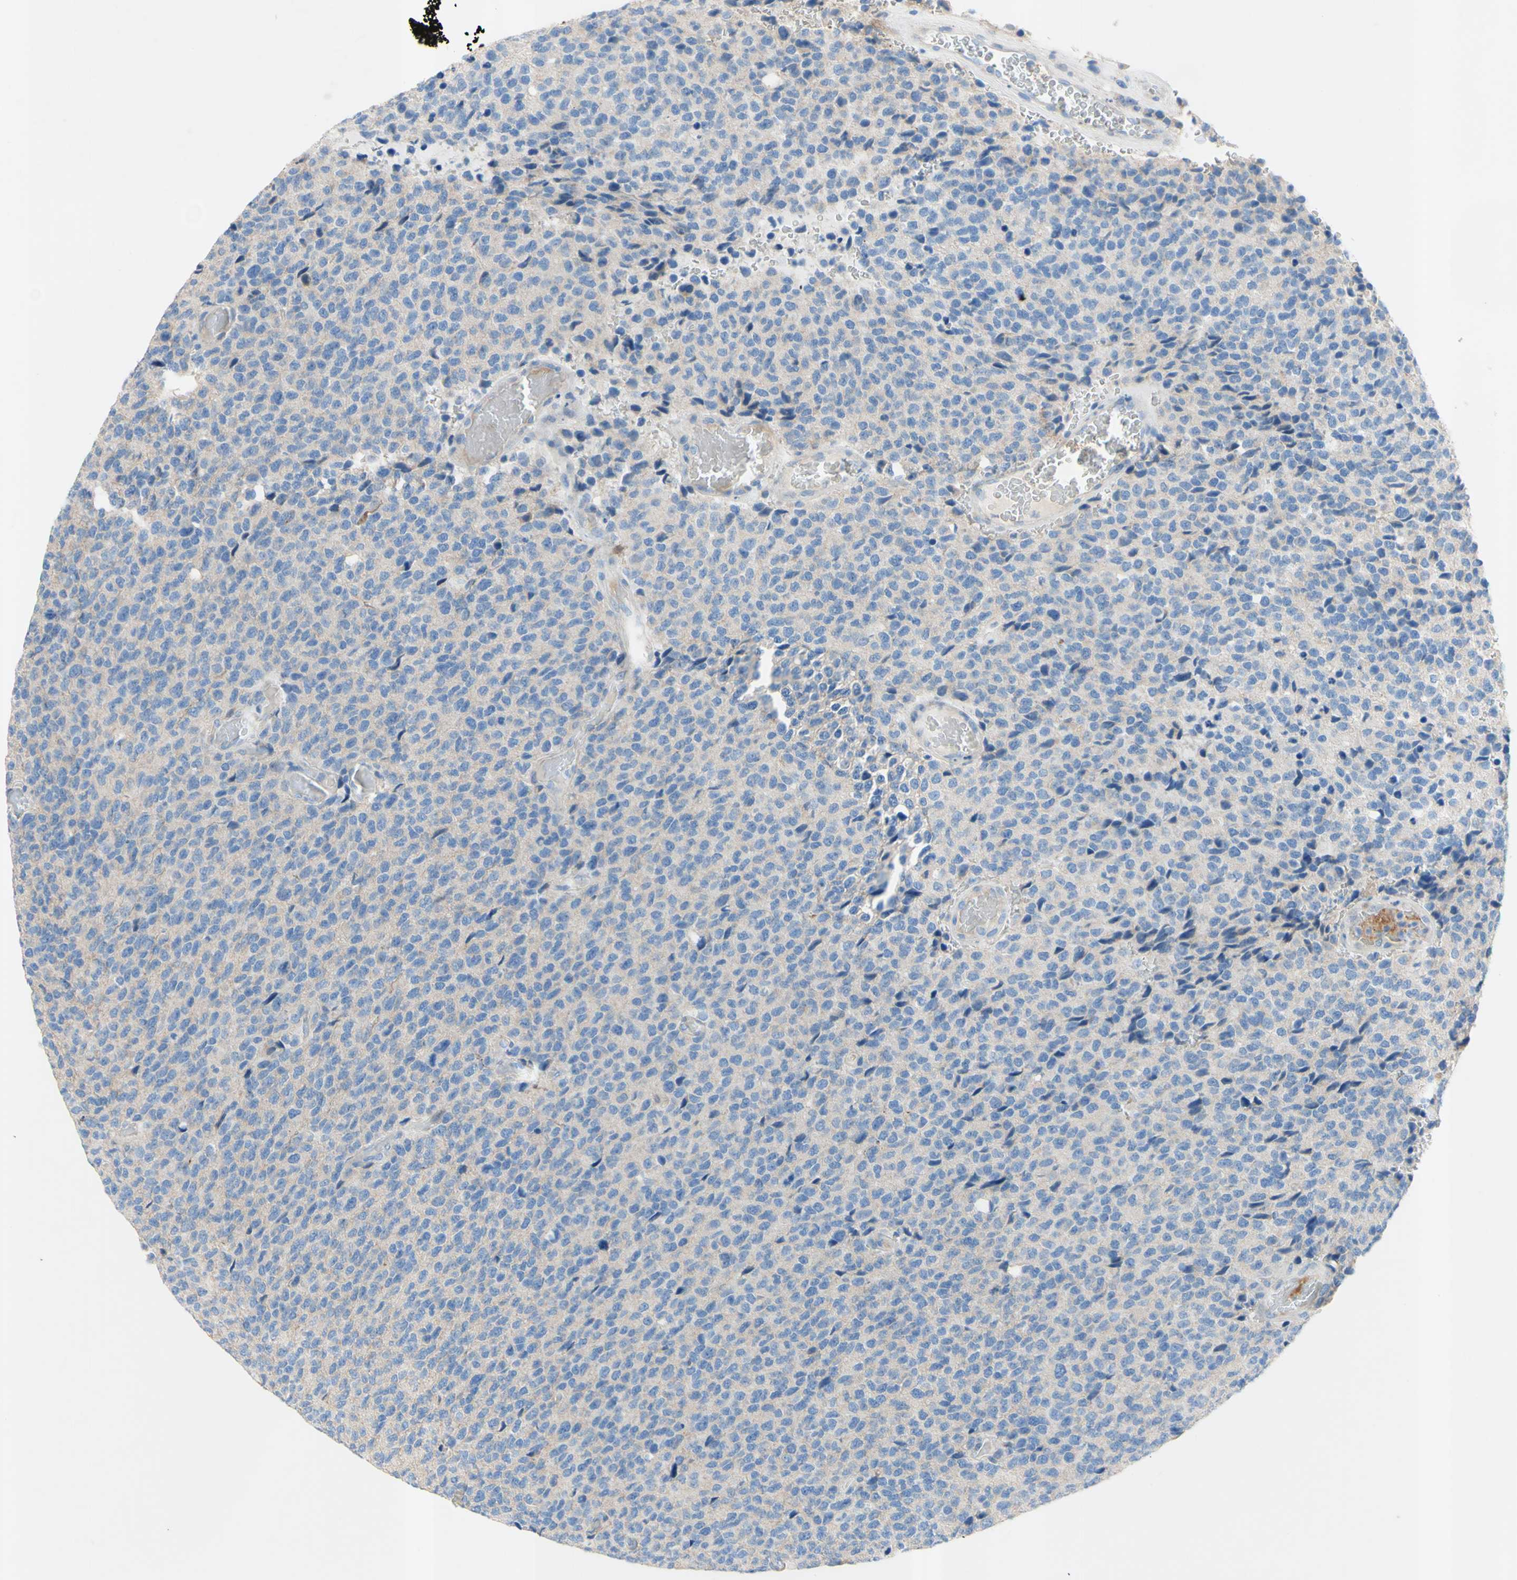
{"staining": {"intensity": "negative", "quantity": "none", "location": "none"}, "tissue": "glioma", "cell_type": "Tumor cells", "image_type": "cancer", "snomed": [{"axis": "morphology", "description": "Glioma, malignant, High grade"}, {"axis": "topography", "description": "pancreas cauda"}], "caption": "Human glioma stained for a protein using immunohistochemistry reveals no positivity in tumor cells.", "gene": "TMIGD2", "patient": {"sex": "male", "age": 60}}